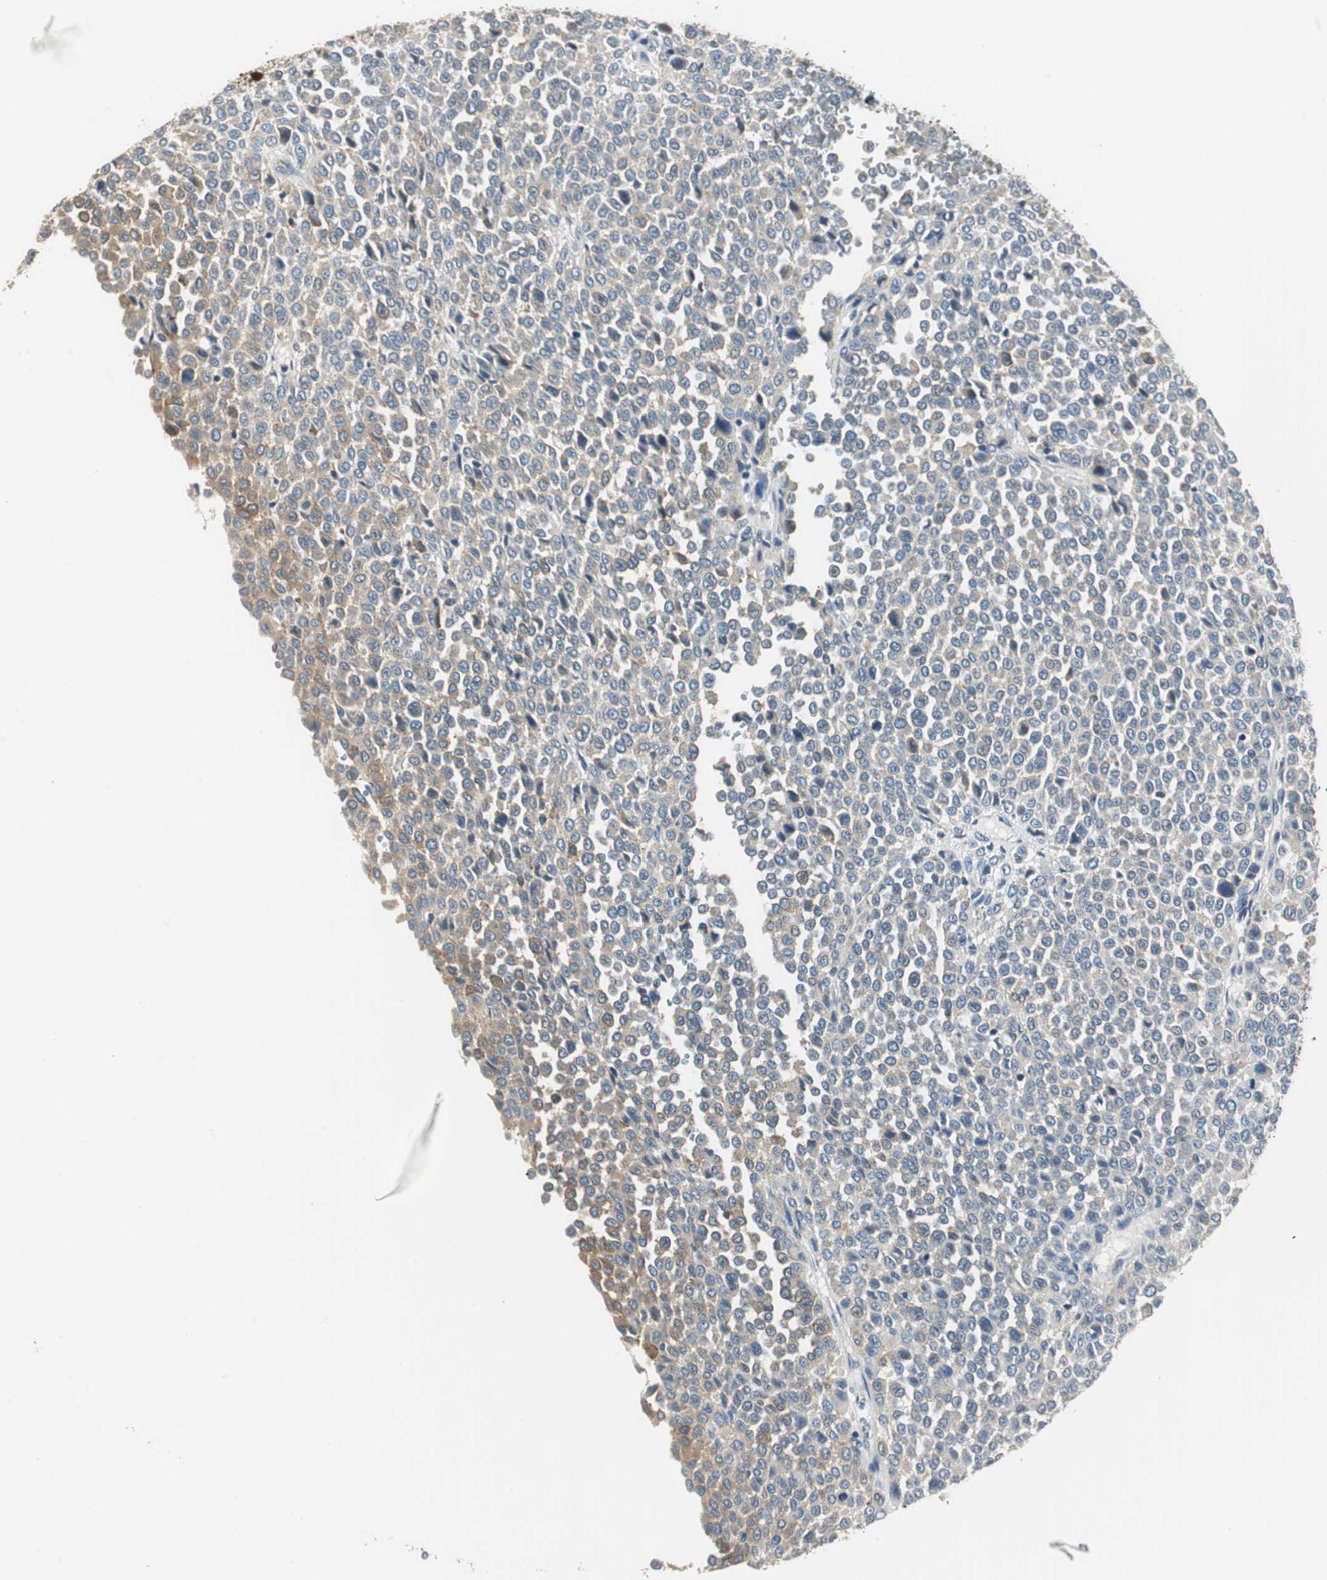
{"staining": {"intensity": "weak", "quantity": "25%-75%", "location": "cytoplasmic/membranous"}, "tissue": "melanoma", "cell_type": "Tumor cells", "image_type": "cancer", "snomed": [{"axis": "morphology", "description": "Malignant melanoma, Metastatic site"}, {"axis": "topography", "description": "Pancreas"}], "caption": "Human malignant melanoma (metastatic site) stained with a brown dye shows weak cytoplasmic/membranous positive expression in approximately 25%-75% of tumor cells.", "gene": "NIT1", "patient": {"sex": "female", "age": 30}}